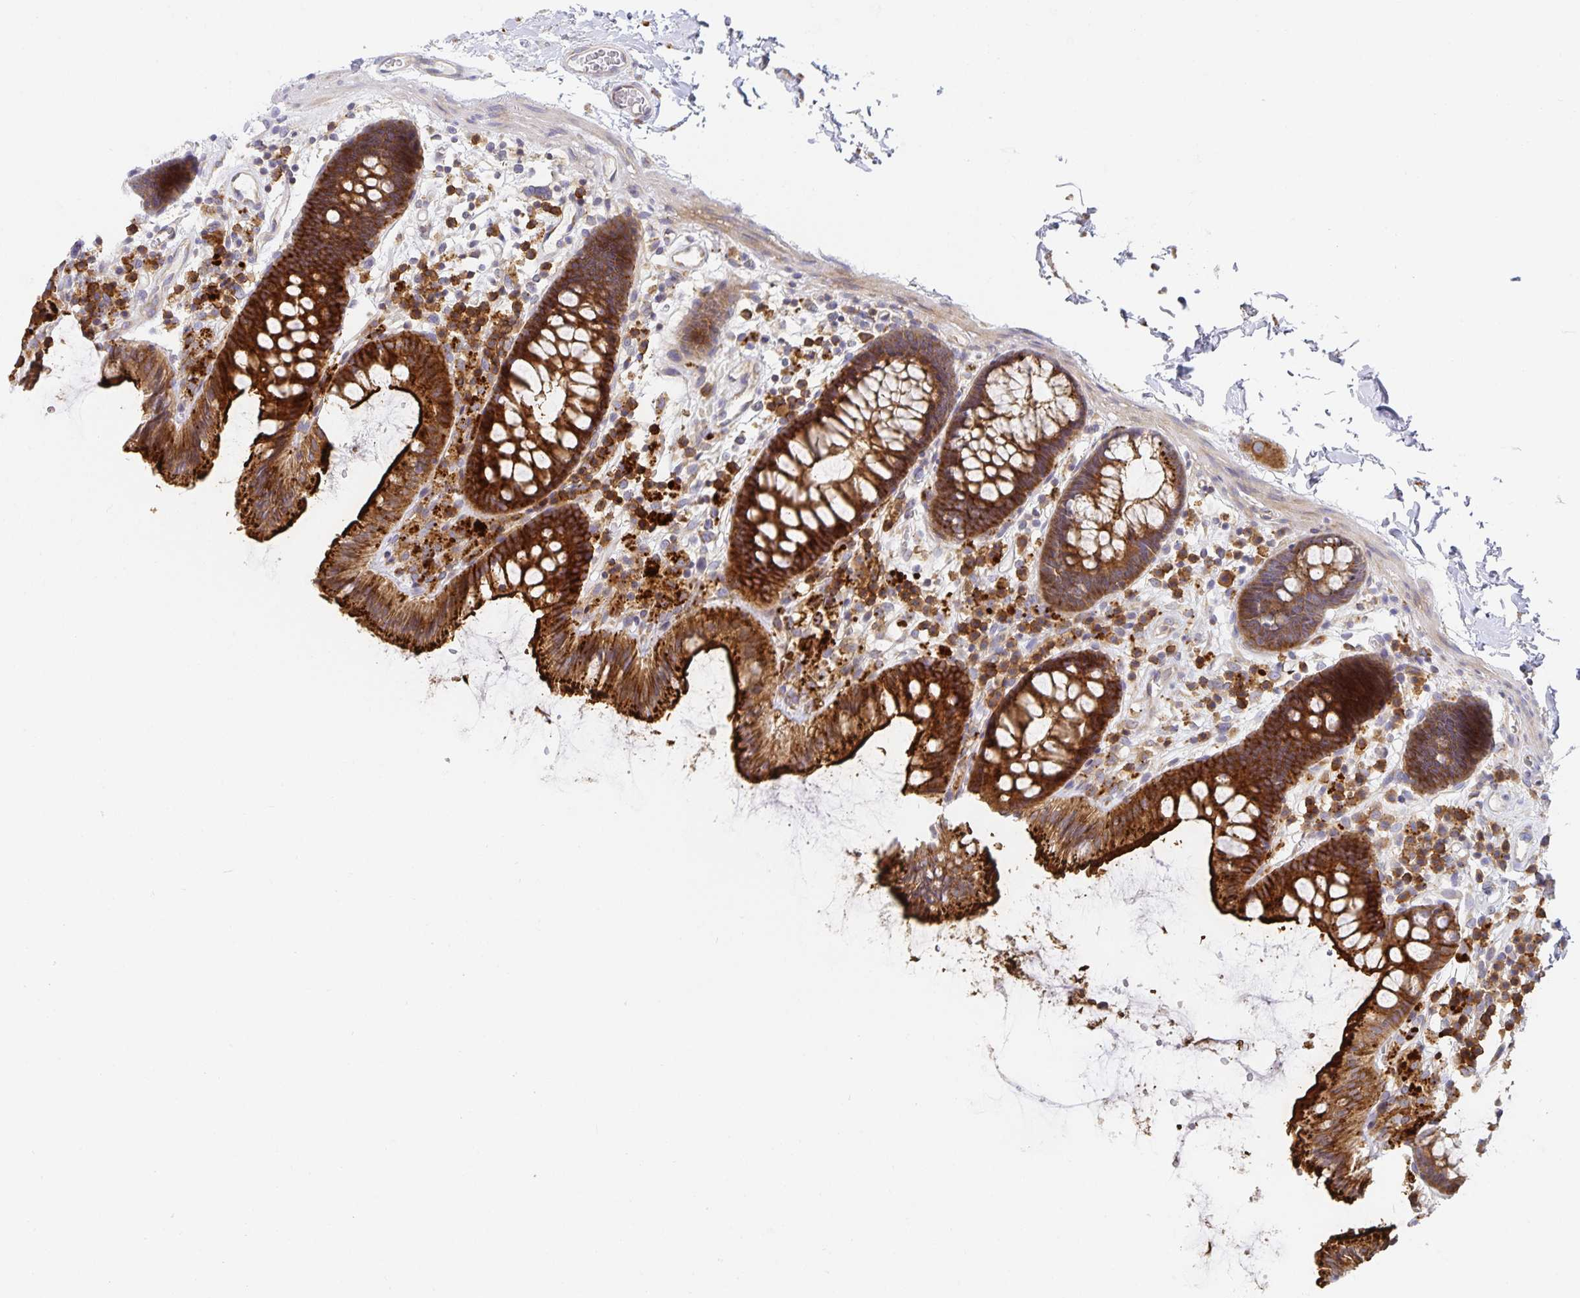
{"staining": {"intensity": "negative", "quantity": "none", "location": "none"}, "tissue": "colon", "cell_type": "Endothelial cells", "image_type": "normal", "snomed": [{"axis": "morphology", "description": "Normal tissue, NOS"}, {"axis": "topography", "description": "Colon"}], "caption": "A high-resolution histopathology image shows immunohistochemistry staining of benign colon, which exhibits no significant expression in endothelial cells. (IHC, brightfield microscopy, high magnification).", "gene": "NOMO1", "patient": {"sex": "male", "age": 84}}